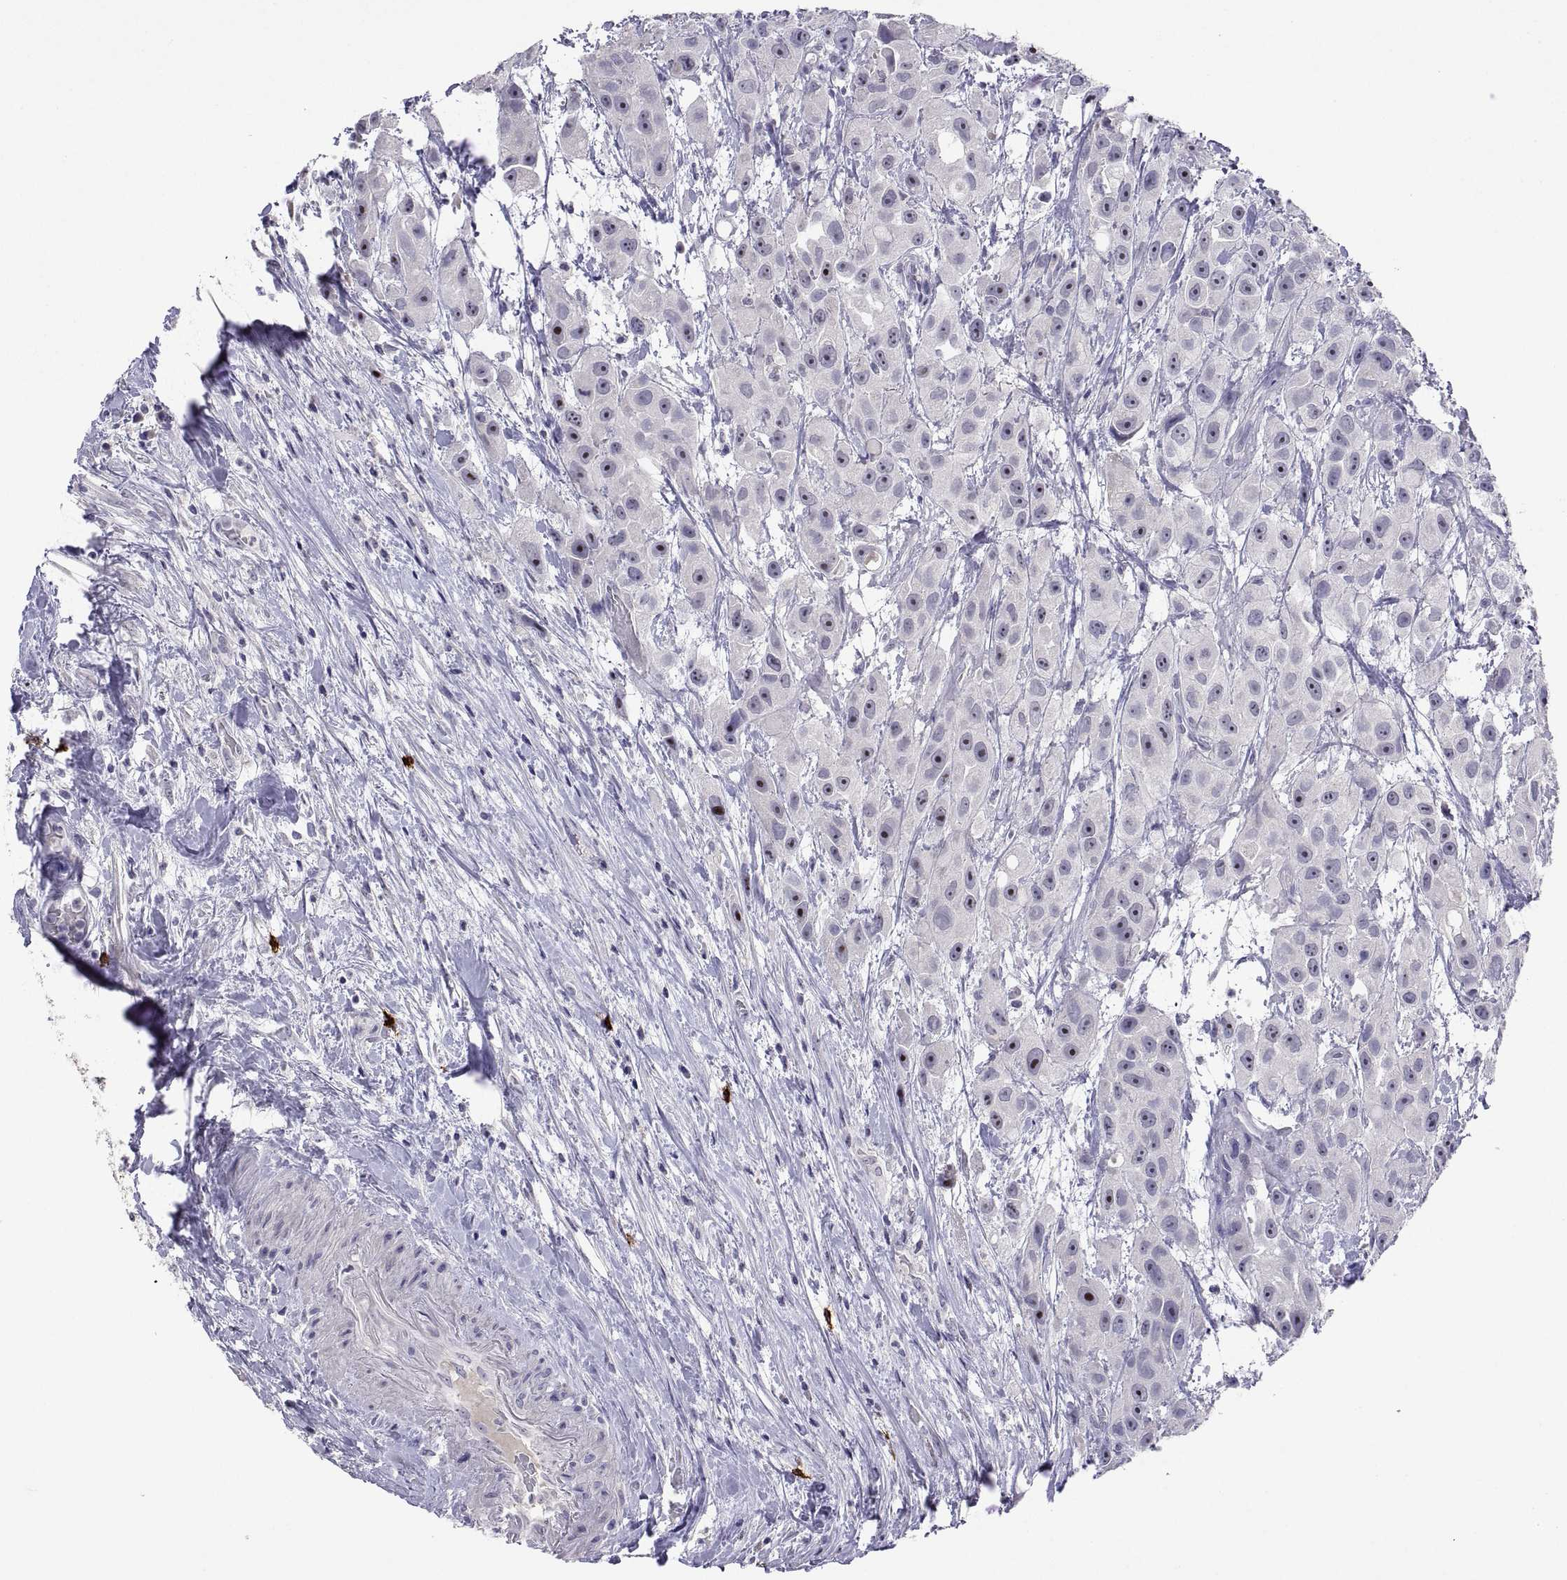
{"staining": {"intensity": "negative", "quantity": "none", "location": "none"}, "tissue": "urothelial cancer", "cell_type": "Tumor cells", "image_type": "cancer", "snomed": [{"axis": "morphology", "description": "Urothelial carcinoma, High grade"}, {"axis": "topography", "description": "Urinary bladder"}], "caption": "The micrograph reveals no significant positivity in tumor cells of high-grade urothelial carcinoma.", "gene": "MS4A1", "patient": {"sex": "male", "age": 79}}